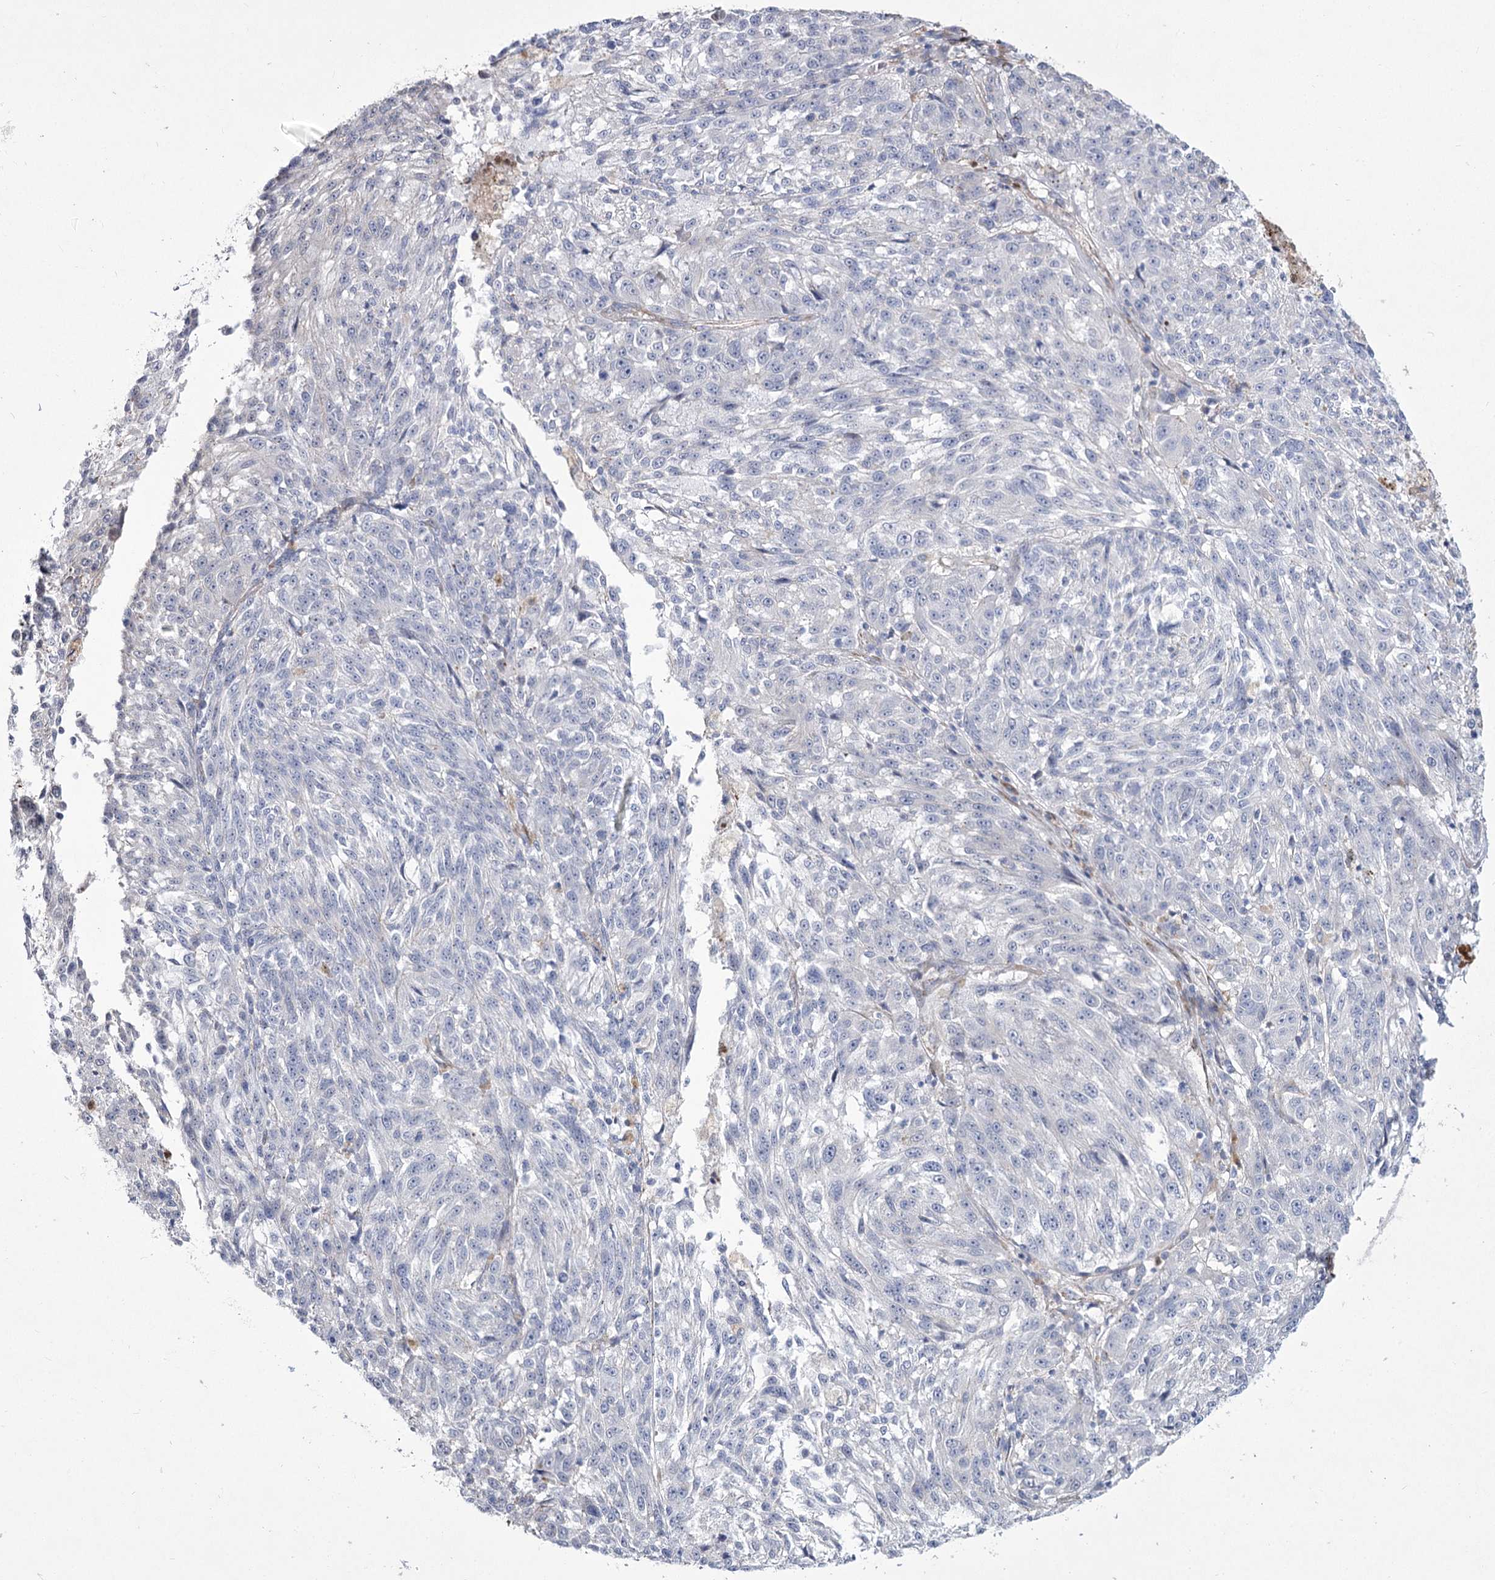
{"staining": {"intensity": "negative", "quantity": "none", "location": "none"}, "tissue": "melanoma", "cell_type": "Tumor cells", "image_type": "cancer", "snomed": [{"axis": "morphology", "description": "Malignant melanoma, NOS"}, {"axis": "topography", "description": "Skin"}], "caption": "DAB immunohistochemical staining of human malignant melanoma reveals no significant positivity in tumor cells.", "gene": "ME3", "patient": {"sex": "male", "age": 53}}